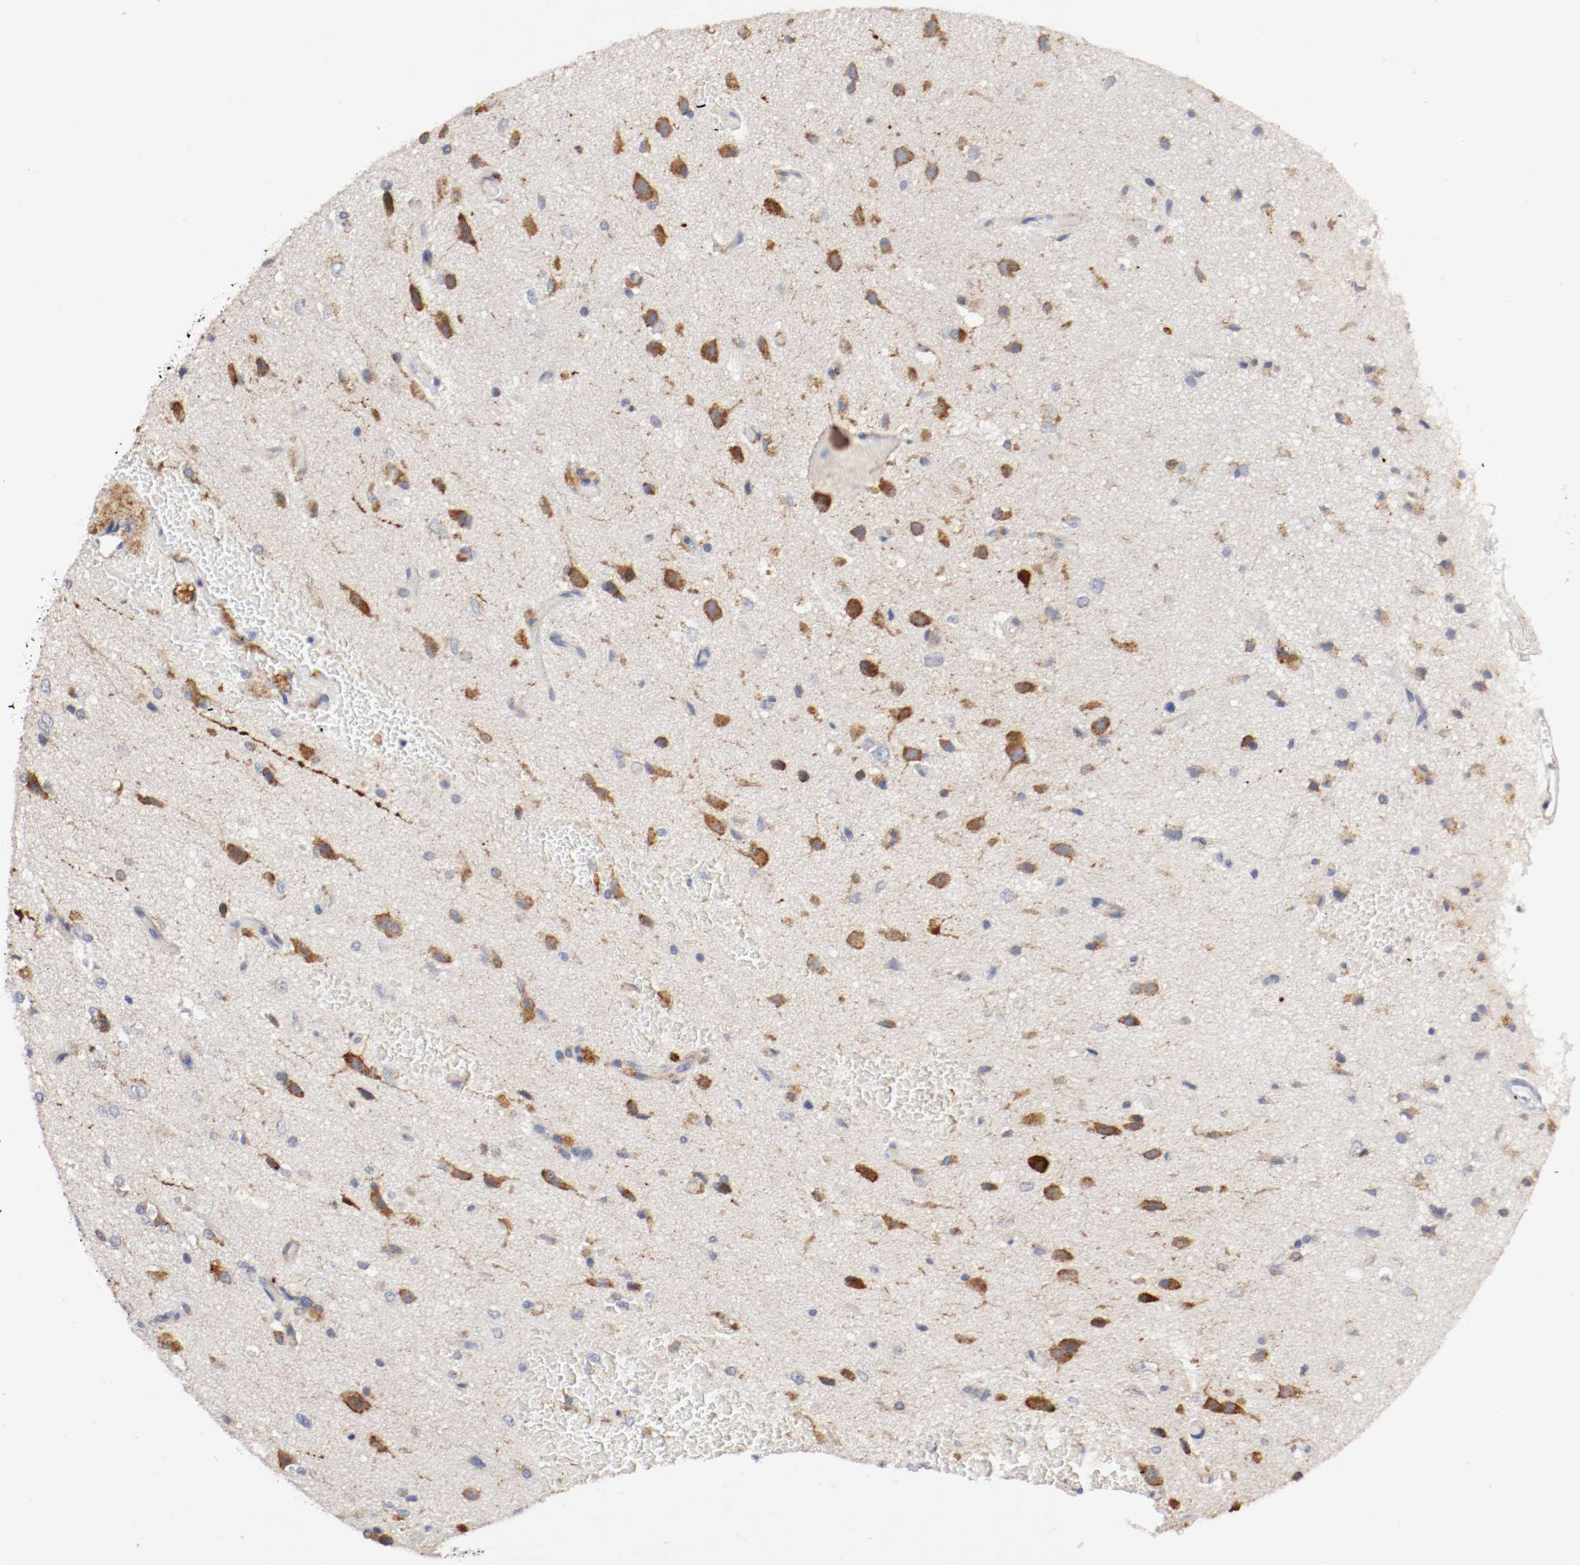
{"staining": {"intensity": "moderate", "quantity": "25%-75%", "location": "cytoplasmic/membranous"}, "tissue": "glioma", "cell_type": "Tumor cells", "image_type": "cancer", "snomed": [{"axis": "morphology", "description": "Glioma, malignant, High grade"}, {"axis": "topography", "description": "Brain"}], "caption": "Glioma stained with DAB IHC demonstrates medium levels of moderate cytoplasmic/membranous expression in approximately 25%-75% of tumor cells.", "gene": "TRAF2", "patient": {"sex": "male", "age": 47}}